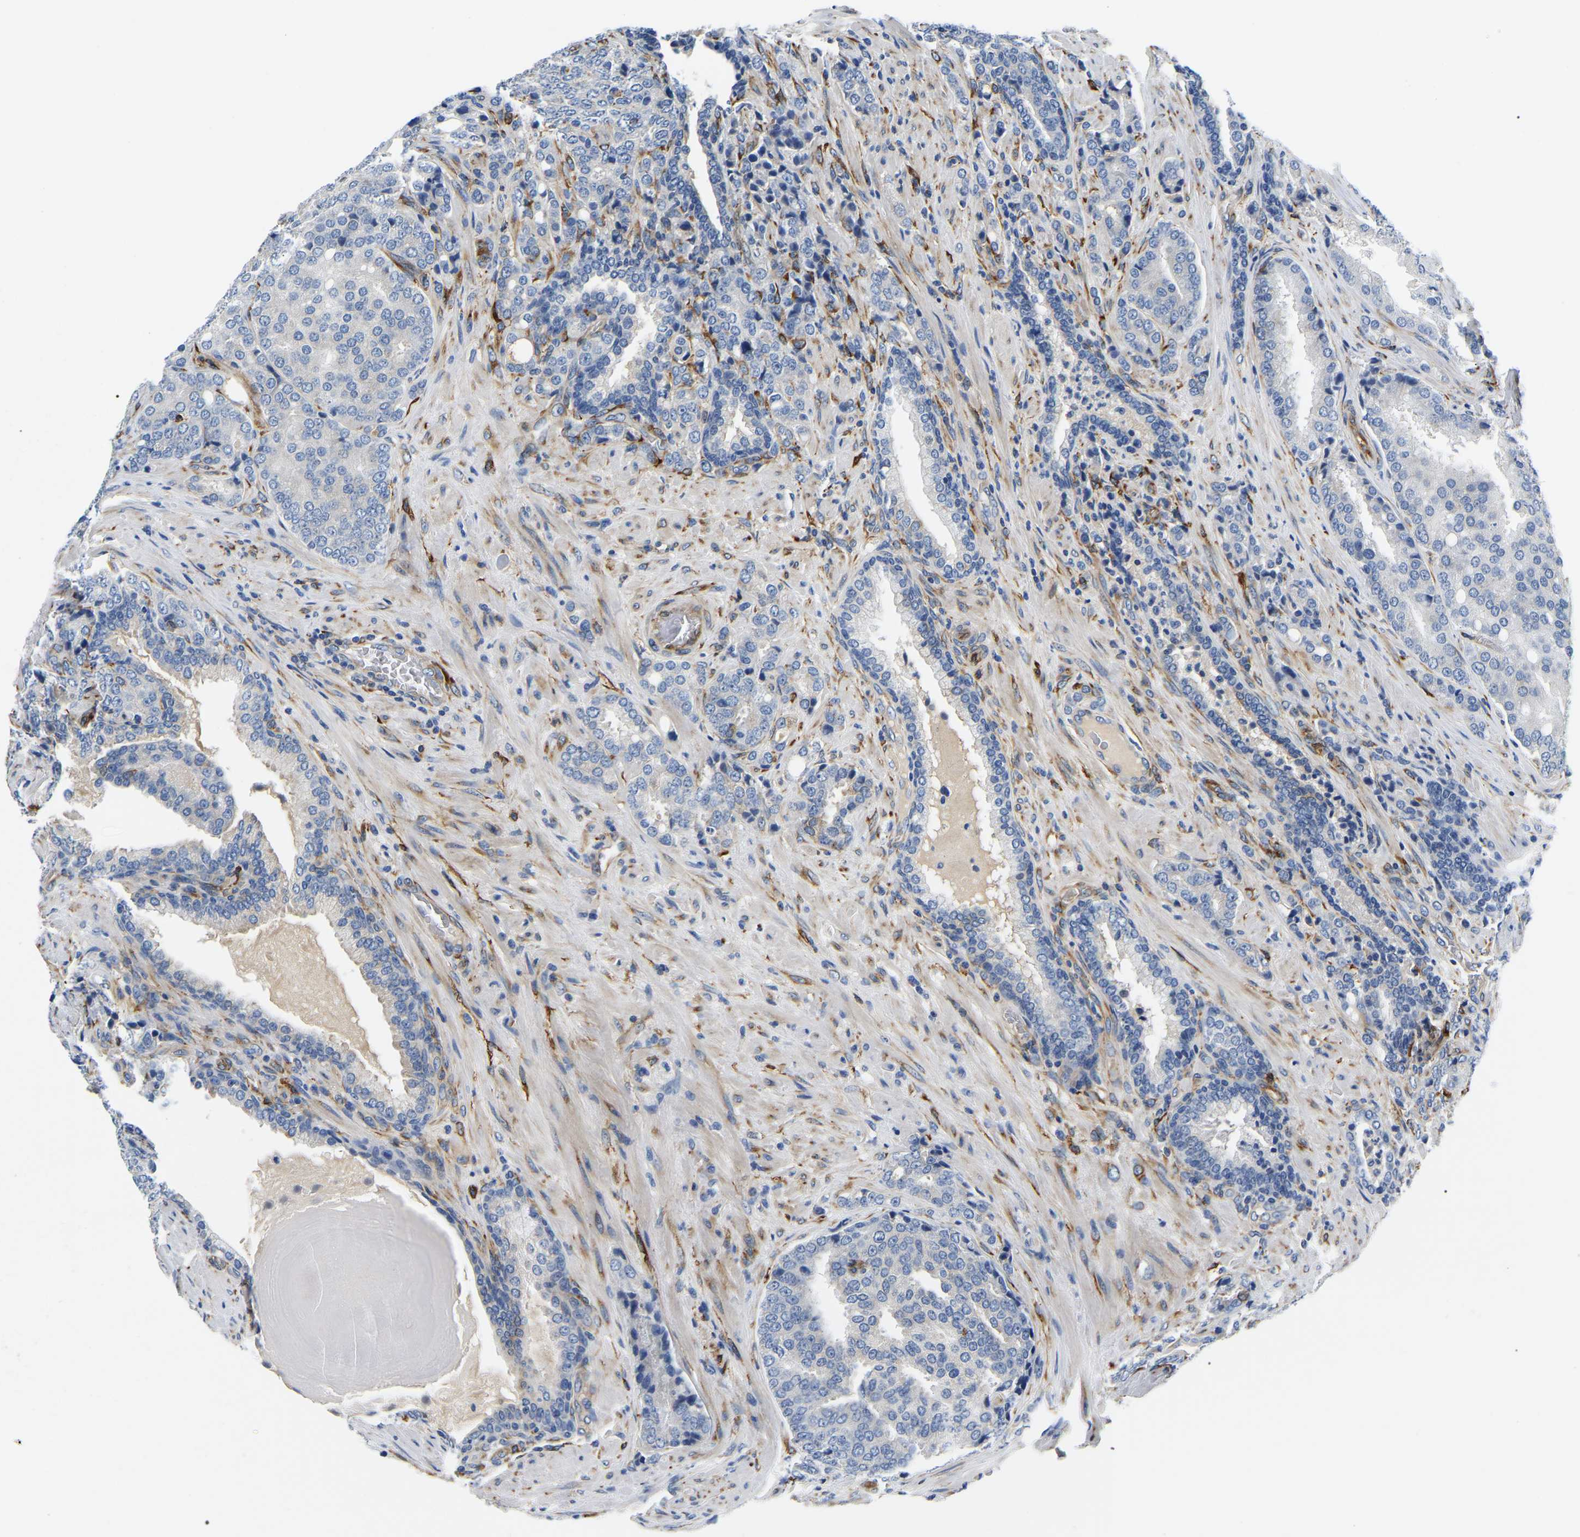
{"staining": {"intensity": "negative", "quantity": "none", "location": "none"}, "tissue": "prostate cancer", "cell_type": "Tumor cells", "image_type": "cancer", "snomed": [{"axis": "morphology", "description": "Adenocarcinoma, High grade"}, {"axis": "topography", "description": "Prostate"}], "caption": "Immunohistochemical staining of adenocarcinoma (high-grade) (prostate) shows no significant expression in tumor cells.", "gene": "DUSP8", "patient": {"sex": "male", "age": 50}}